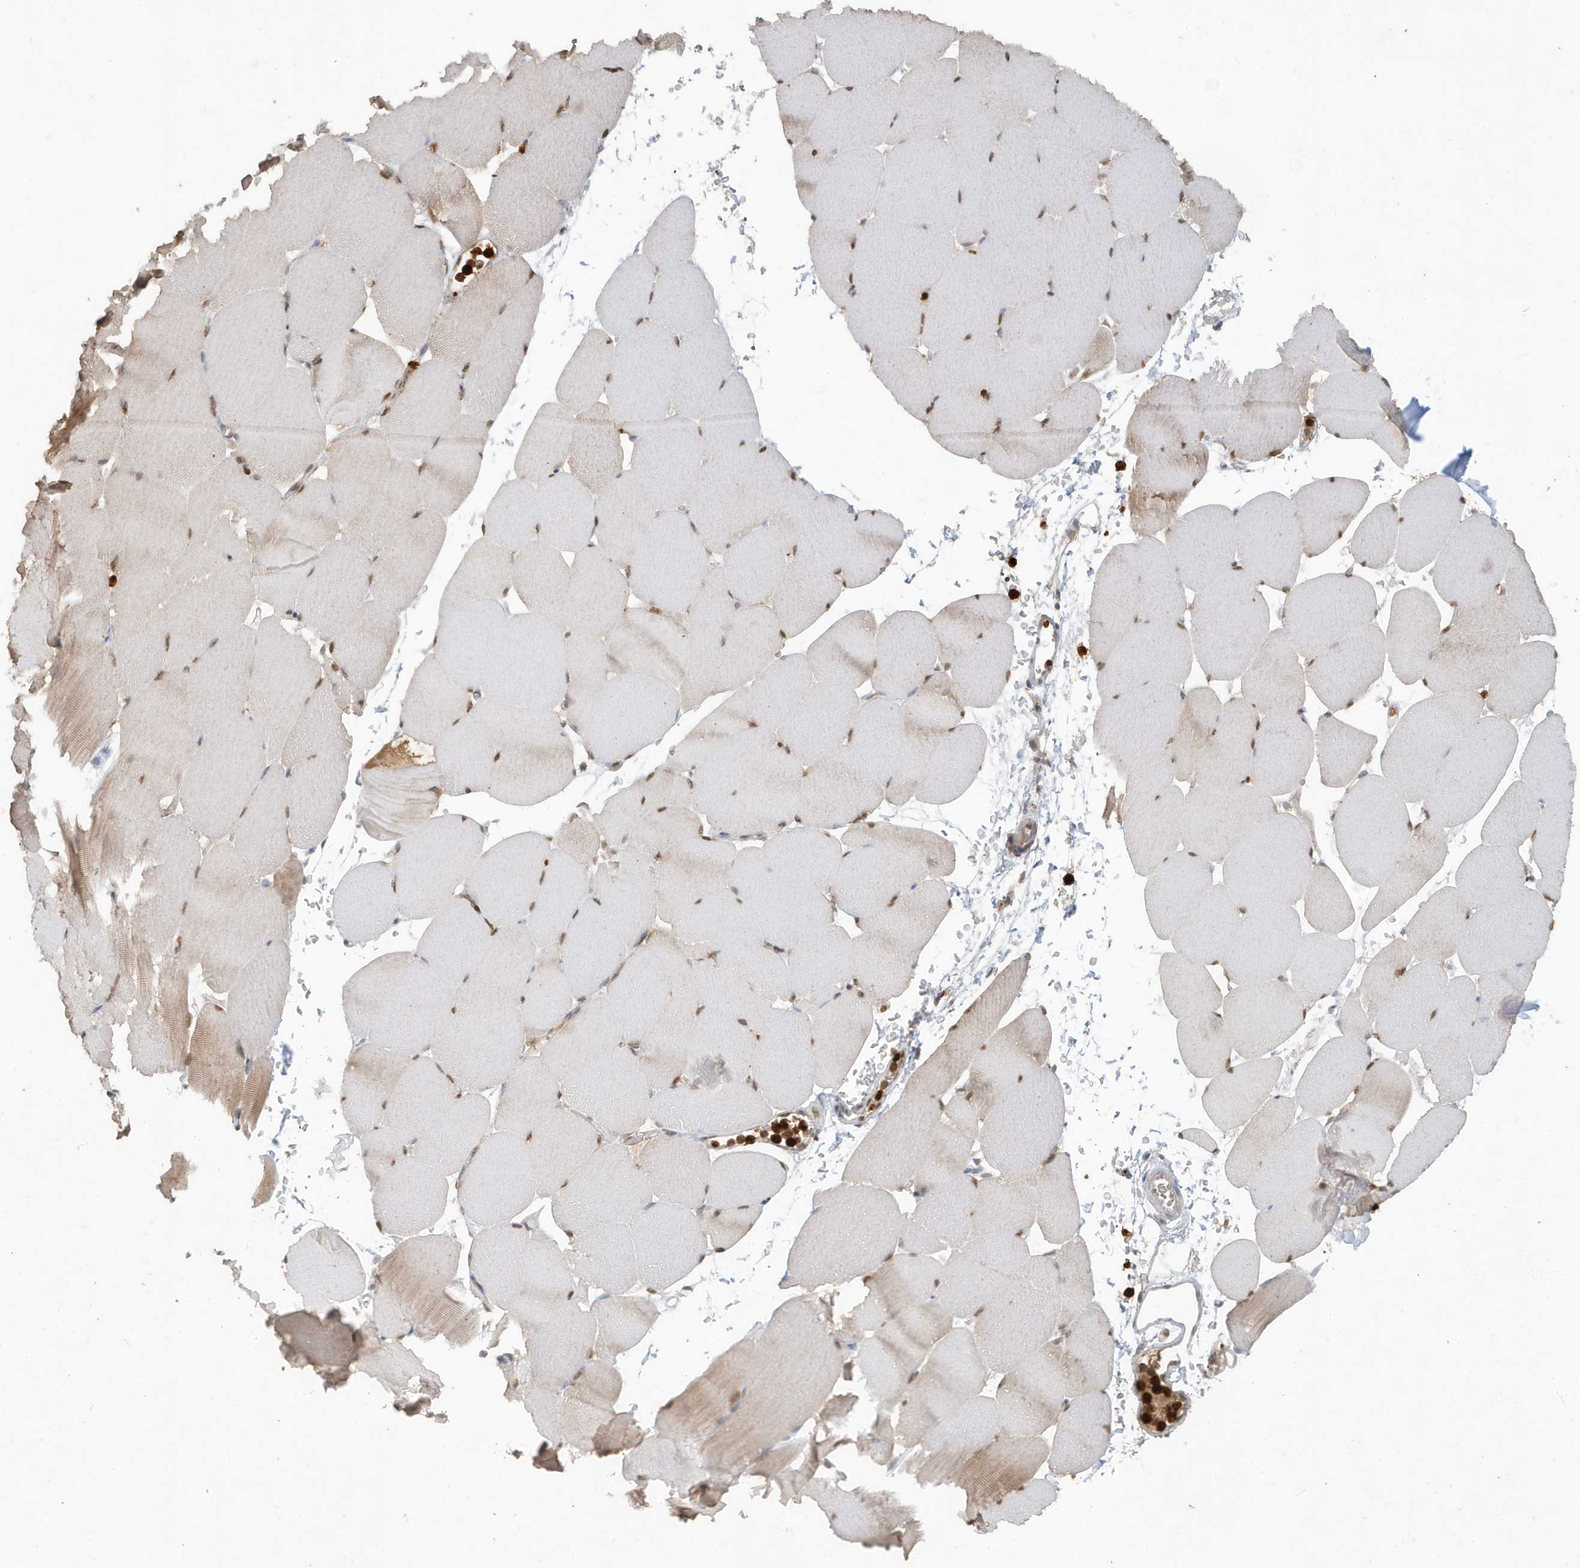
{"staining": {"intensity": "moderate", "quantity": "<25%", "location": "nuclear"}, "tissue": "skeletal muscle", "cell_type": "Myocytes", "image_type": "normal", "snomed": [{"axis": "morphology", "description": "Normal tissue, NOS"}, {"axis": "topography", "description": "Skeletal muscle"}, {"axis": "topography", "description": "Parathyroid gland"}], "caption": "Immunohistochemistry (IHC) histopathology image of benign skeletal muscle stained for a protein (brown), which demonstrates low levels of moderate nuclear staining in about <25% of myocytes.", "gene": "DEFA1", "patient": {"sex": "female", "age": 37}}